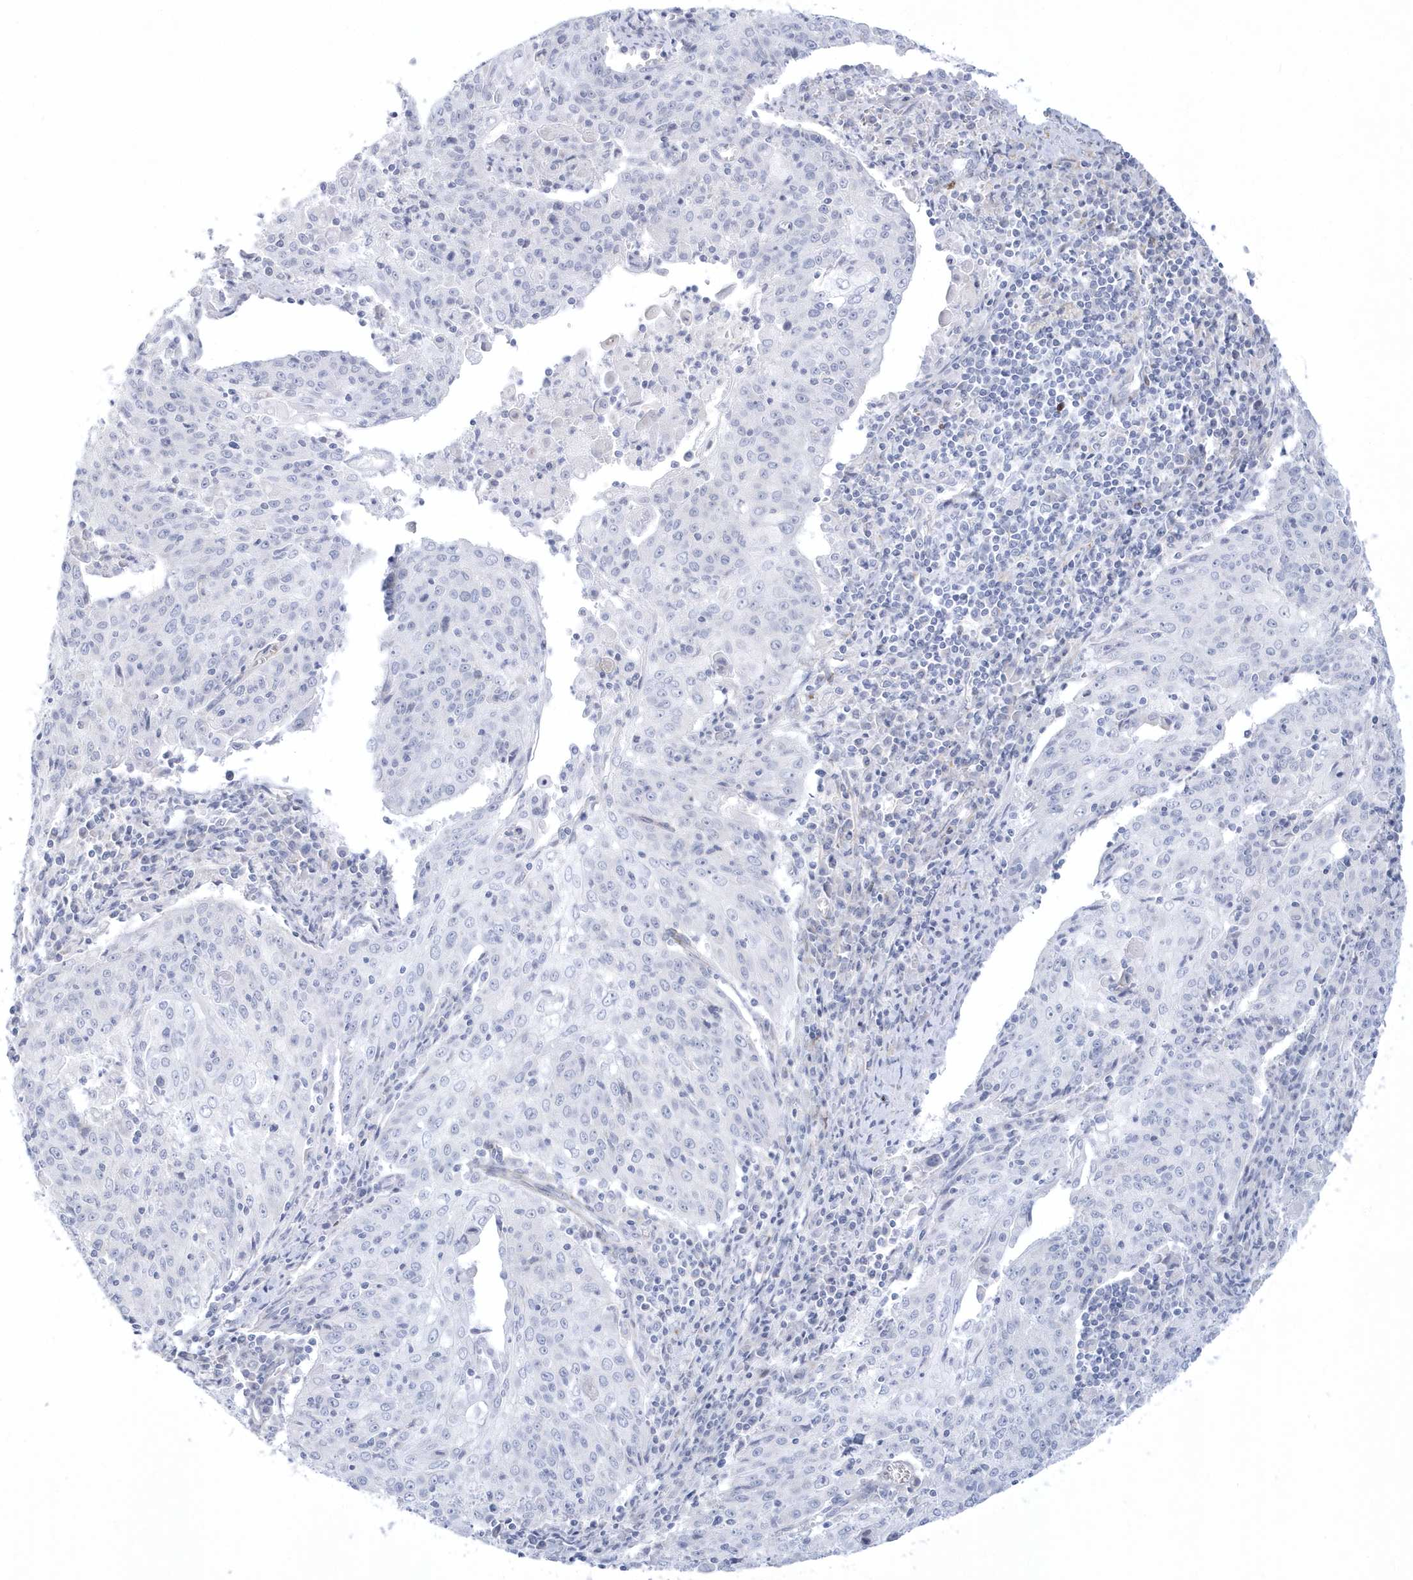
{"staining": {"intensity": "negative", "quantity": "none", "location": "none"}, "tissue": "cervical cancer", "cell_type": "Tumor cells", "image_type": "cancer", "snomed": [{"axis": "morphology", "description": "Squamous cell carcinoma, NOS"}, {"axis": "topography", "description": "Cervix"}], "caption": "A histopathology image of cervical cancer (squamous cell carcinoma) stained for a protein displays no brown staining in tumor cells. The staining was performed using DAB to visualize the protein expression in brown, while the nuclei were stained in blue with hematoxylin (Magnification: 20x).", "gene": "WDR27", "patient": {"sex": "female", "age": 48}}